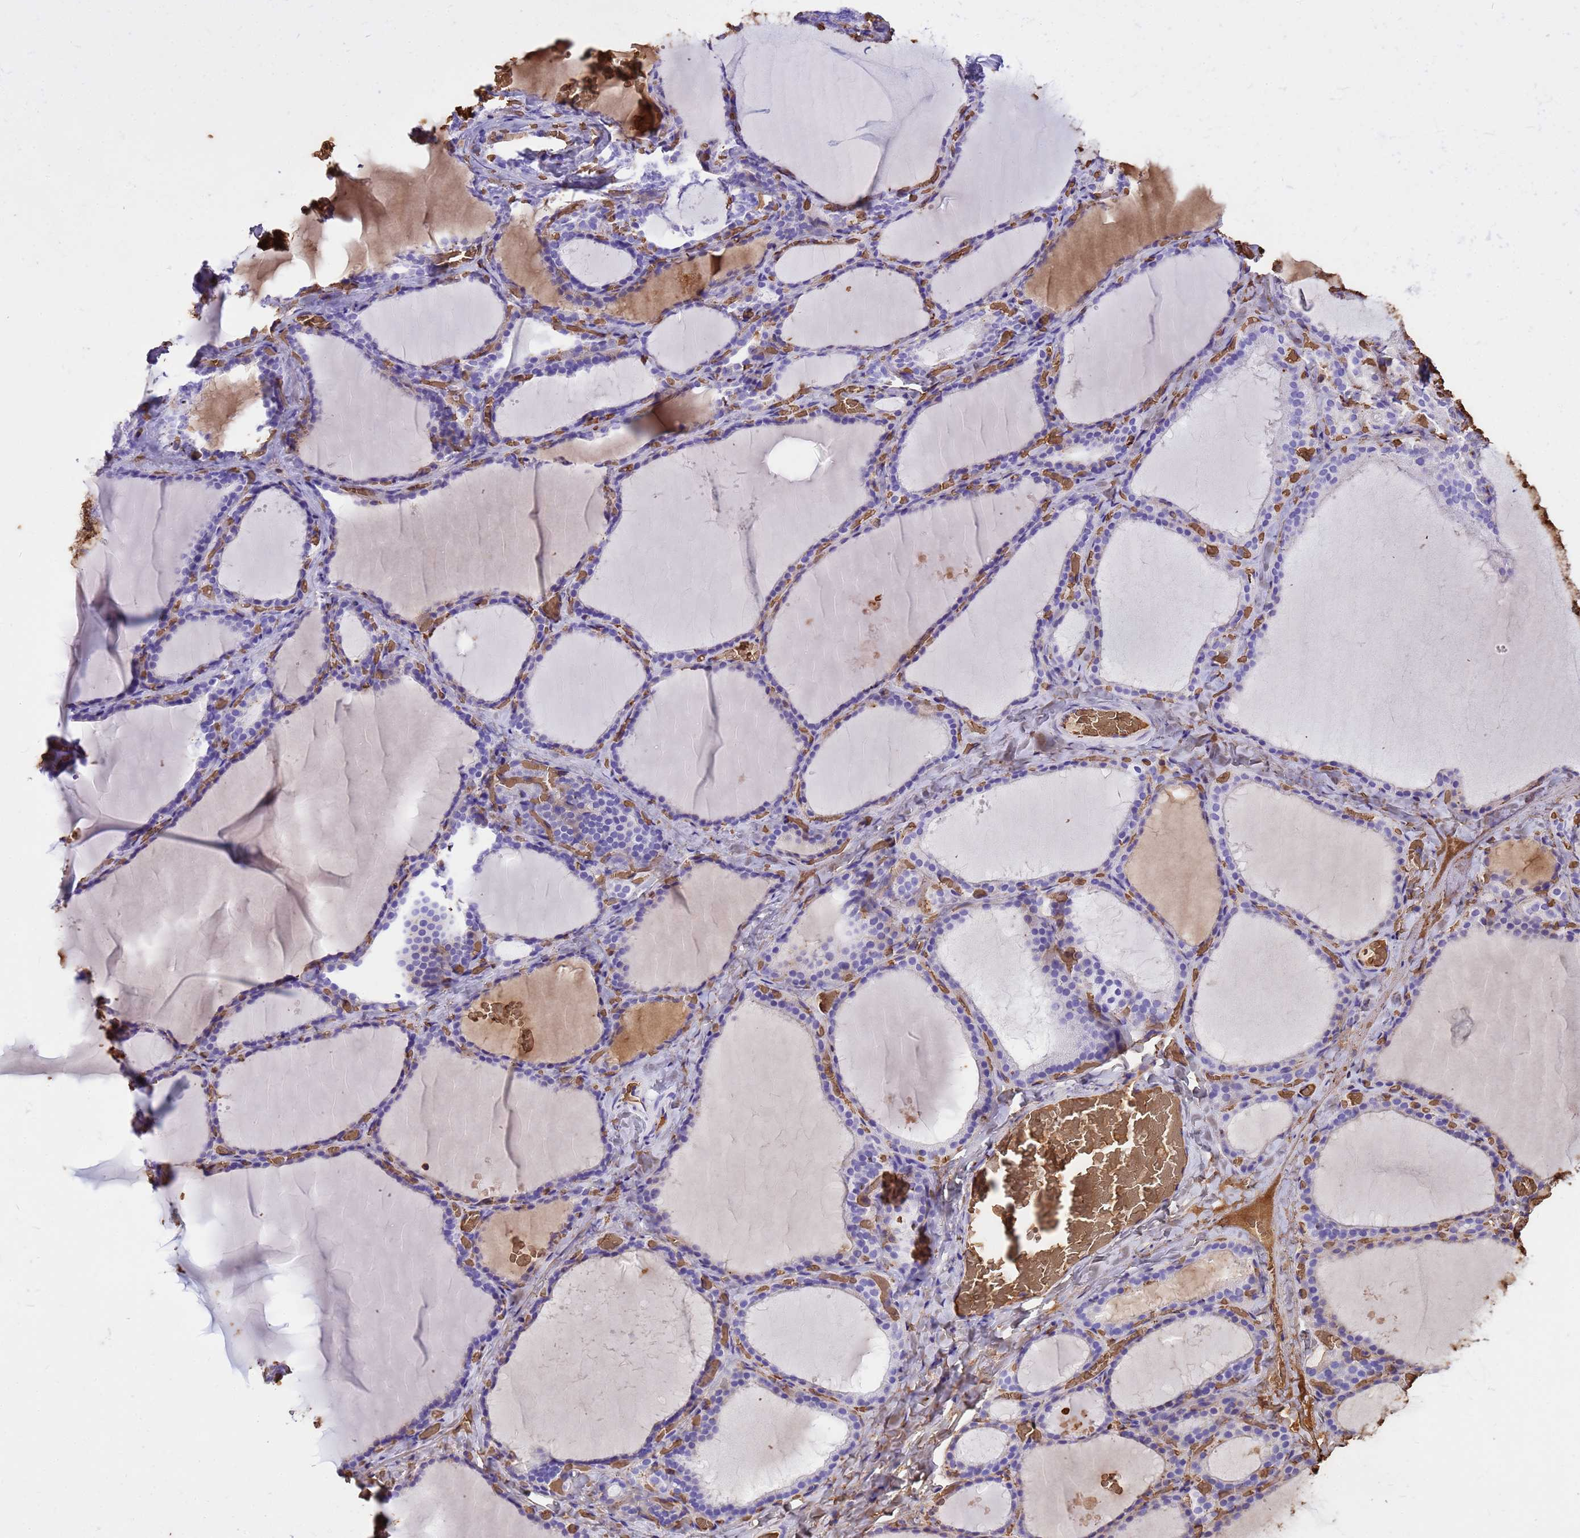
{"staining": {"intensity": "negative", "quantity": "none", "location": "none"}, "tissue": "thyroid gland", "cell_type": "Glandular cells", "image_type": "normal", "snomed": [{"axis": "morphology", "description": "Normal tissue, NOS"}, {"axis": "topography", "description": "Thyroid gland"}], "caption": "Immunohistochemistry (IHC) micrograph of benign thyroid gland: thyroid gland stained with DAB (3,3'-diaminobenzidine) demonstrates no significant protein staining in glandular cells.", "gene": "HBA1", "patient": {"sex": "female", "age": 39}}